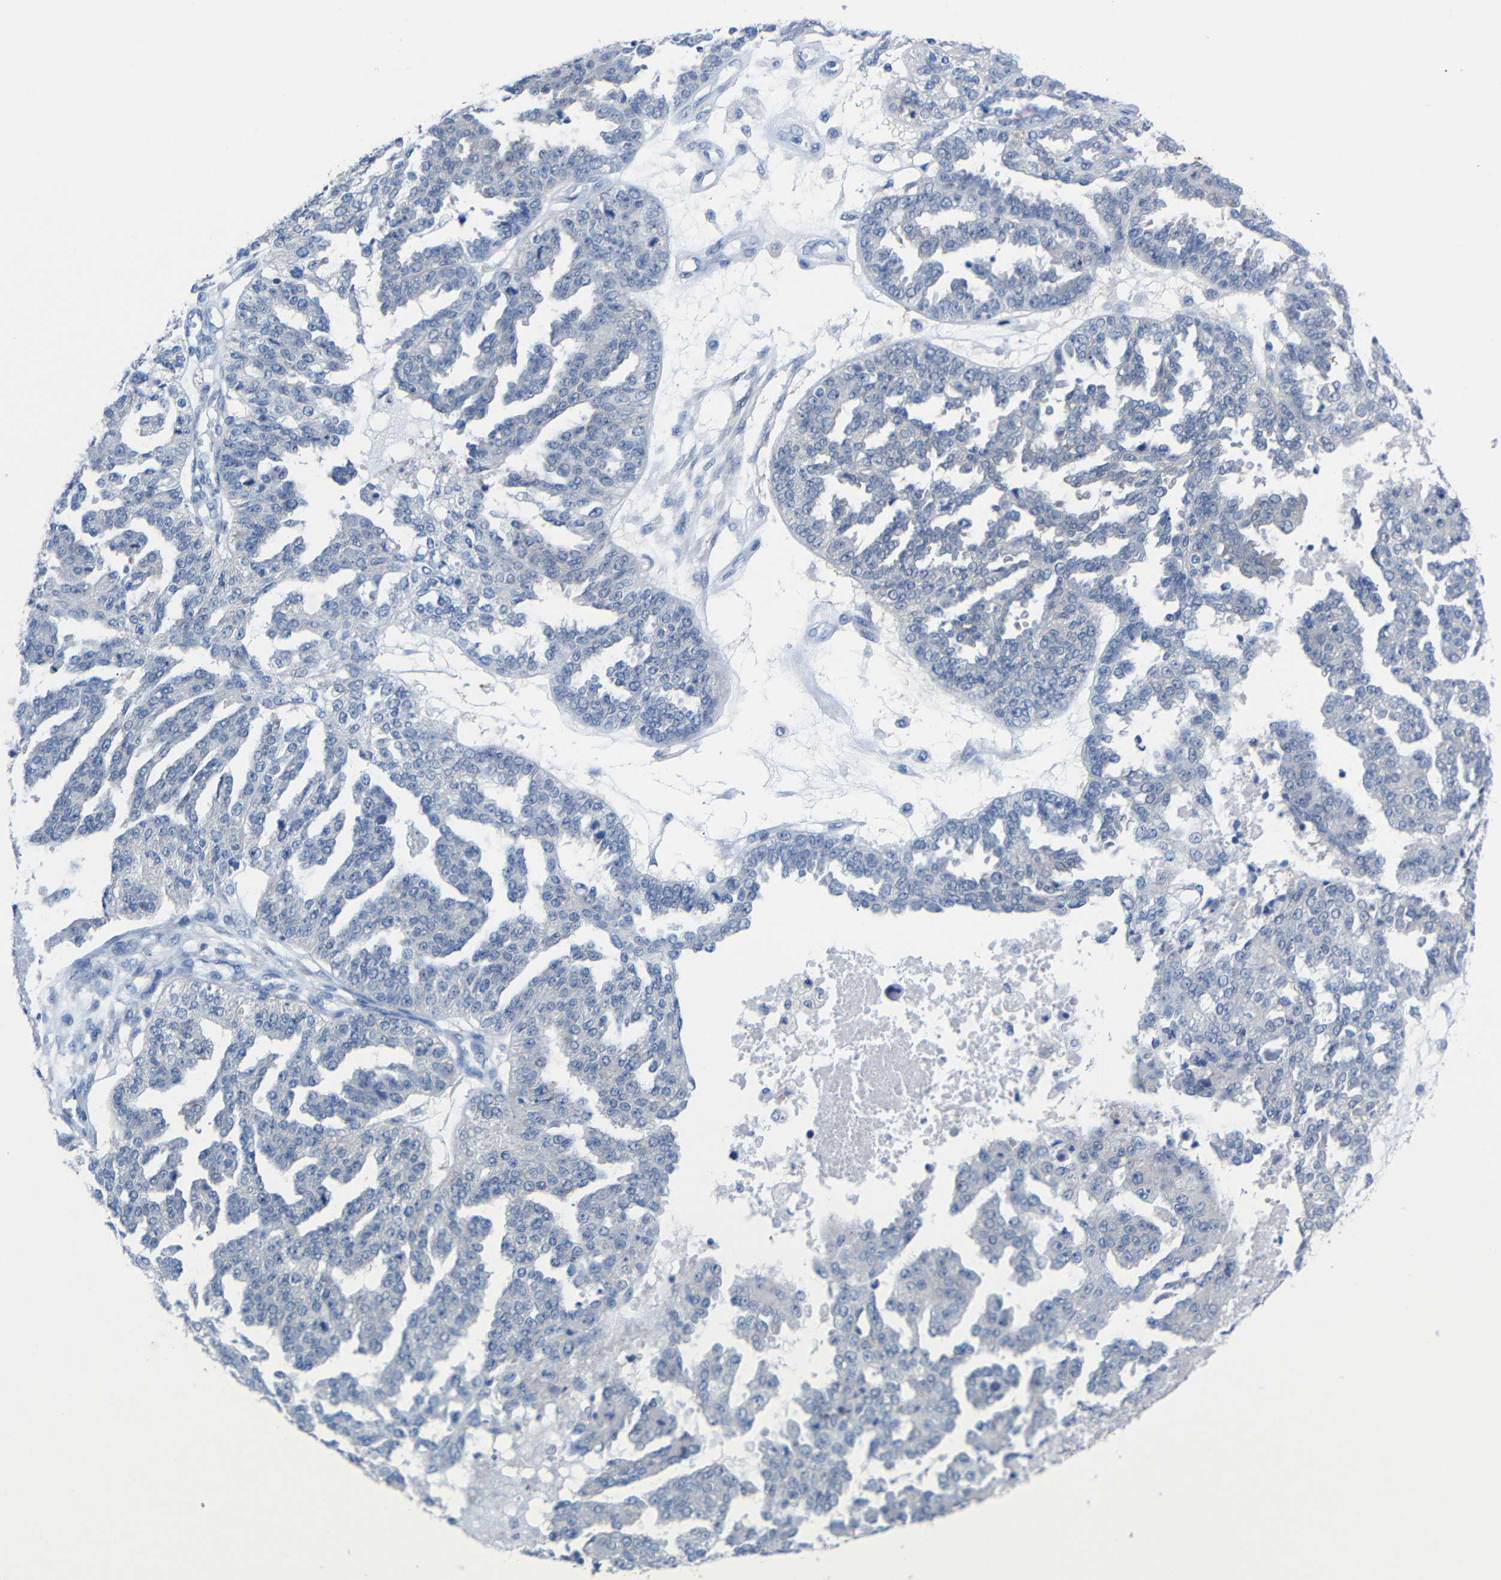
{"staining": {"intensity": "negative", "quantity": "none", "location": "none"}, "tissue": "ovarian cancer", "cell_type": "Tumor cells", "image_type": "cancer", "snomed": [{"axis": "morphology", "description": "Cystadenocarcinoma, serous, NOS"}, {"axis": "topography", "description": "Ovary"}], "caption": "Micrograph shows no significant protein expression in tumor cells of ovarian cancer.", "gene": "PEBP1", "patient": {"sex": "female", "age": 58}}